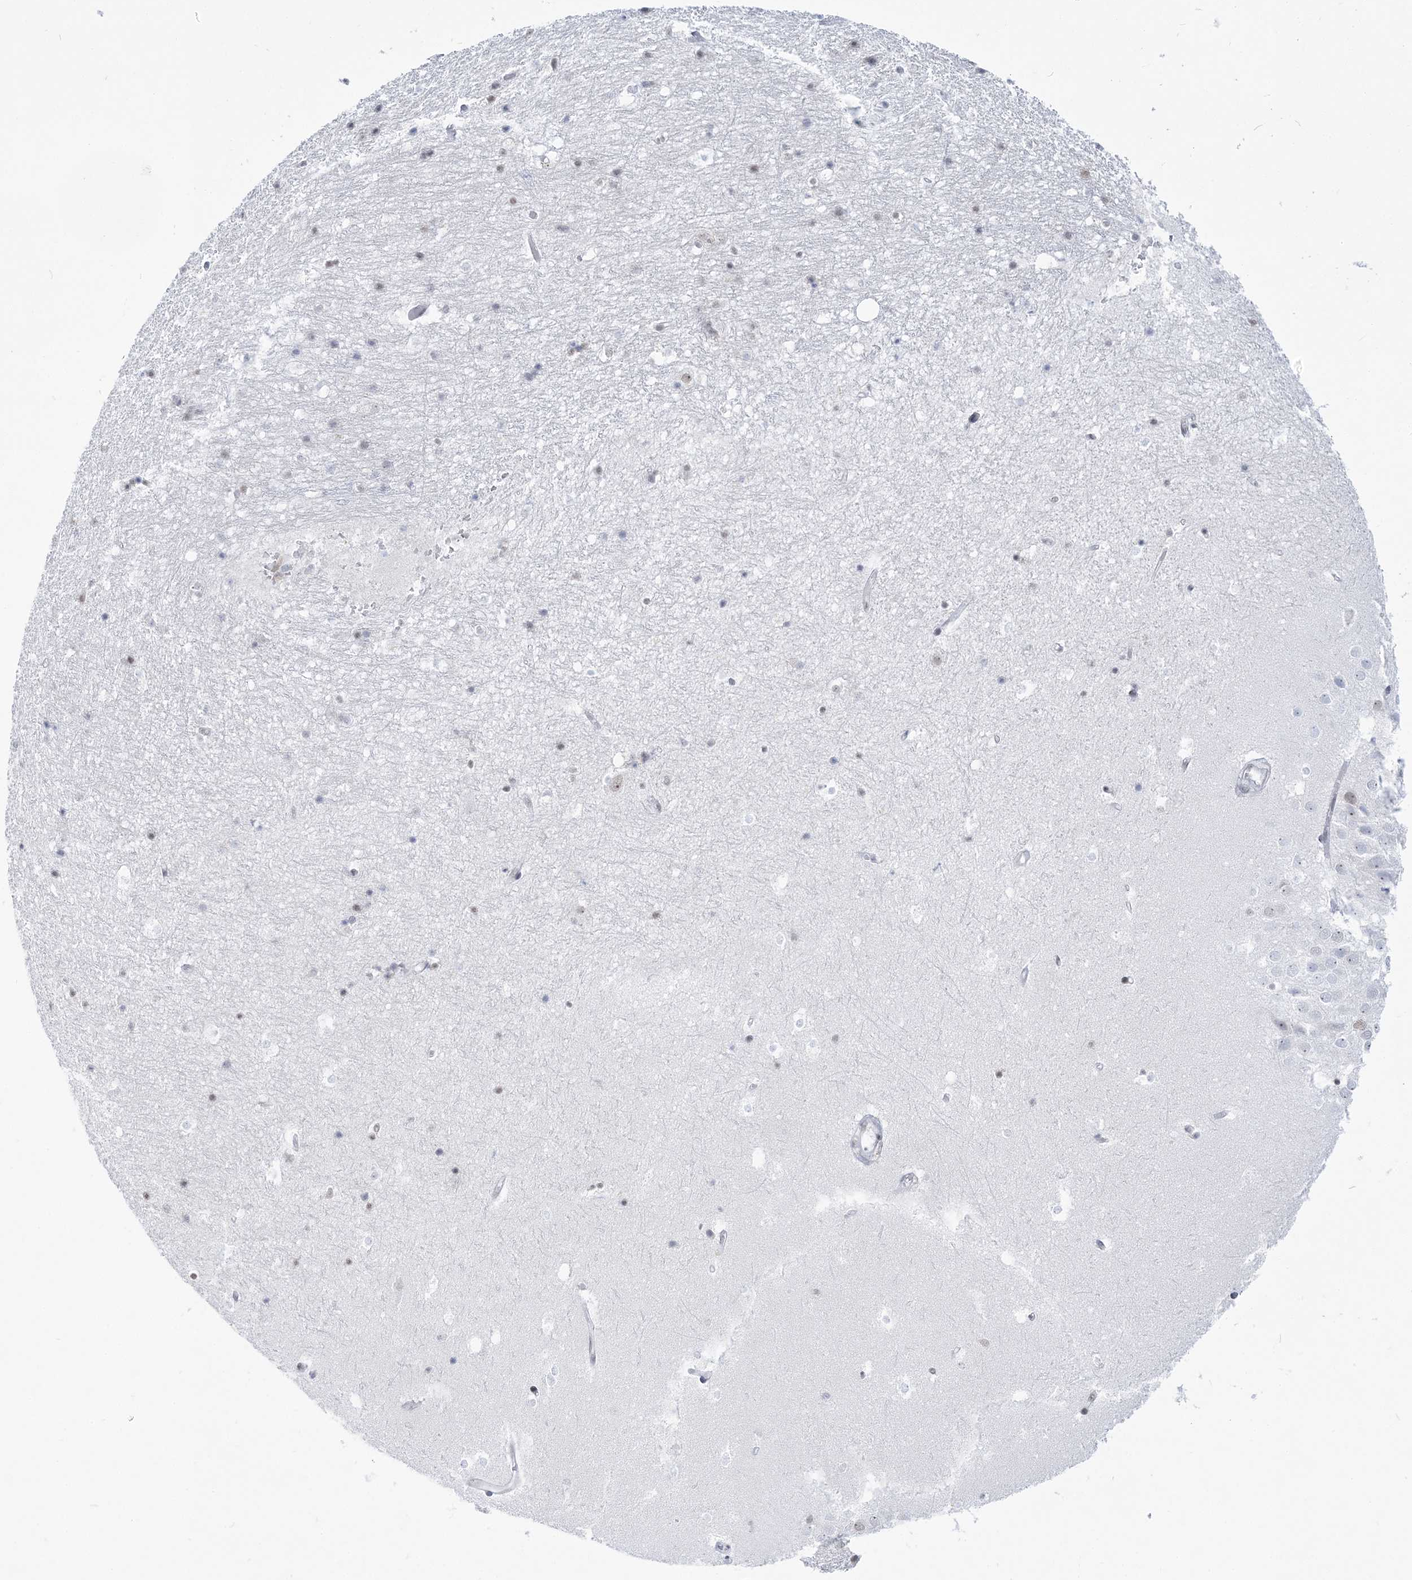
{"staining": {"intensity": "weak", "quantity": "<25%", "location": "nuclear"}, "tissue": "hippocampus", "cell_type": "Glial cells", "image_type": "normal", "snomed": [{"axis": "morphology", "description": "Normal tissue, NOS"}, {"axis": "topography", "description": "Hippocampus"}], "caption": "Human hippocampus stained for a protein using immunohistochemistry shows no positivity in glial cells.", "gene": "DDX21", "patient": {"sex": "female", "age": 52}}